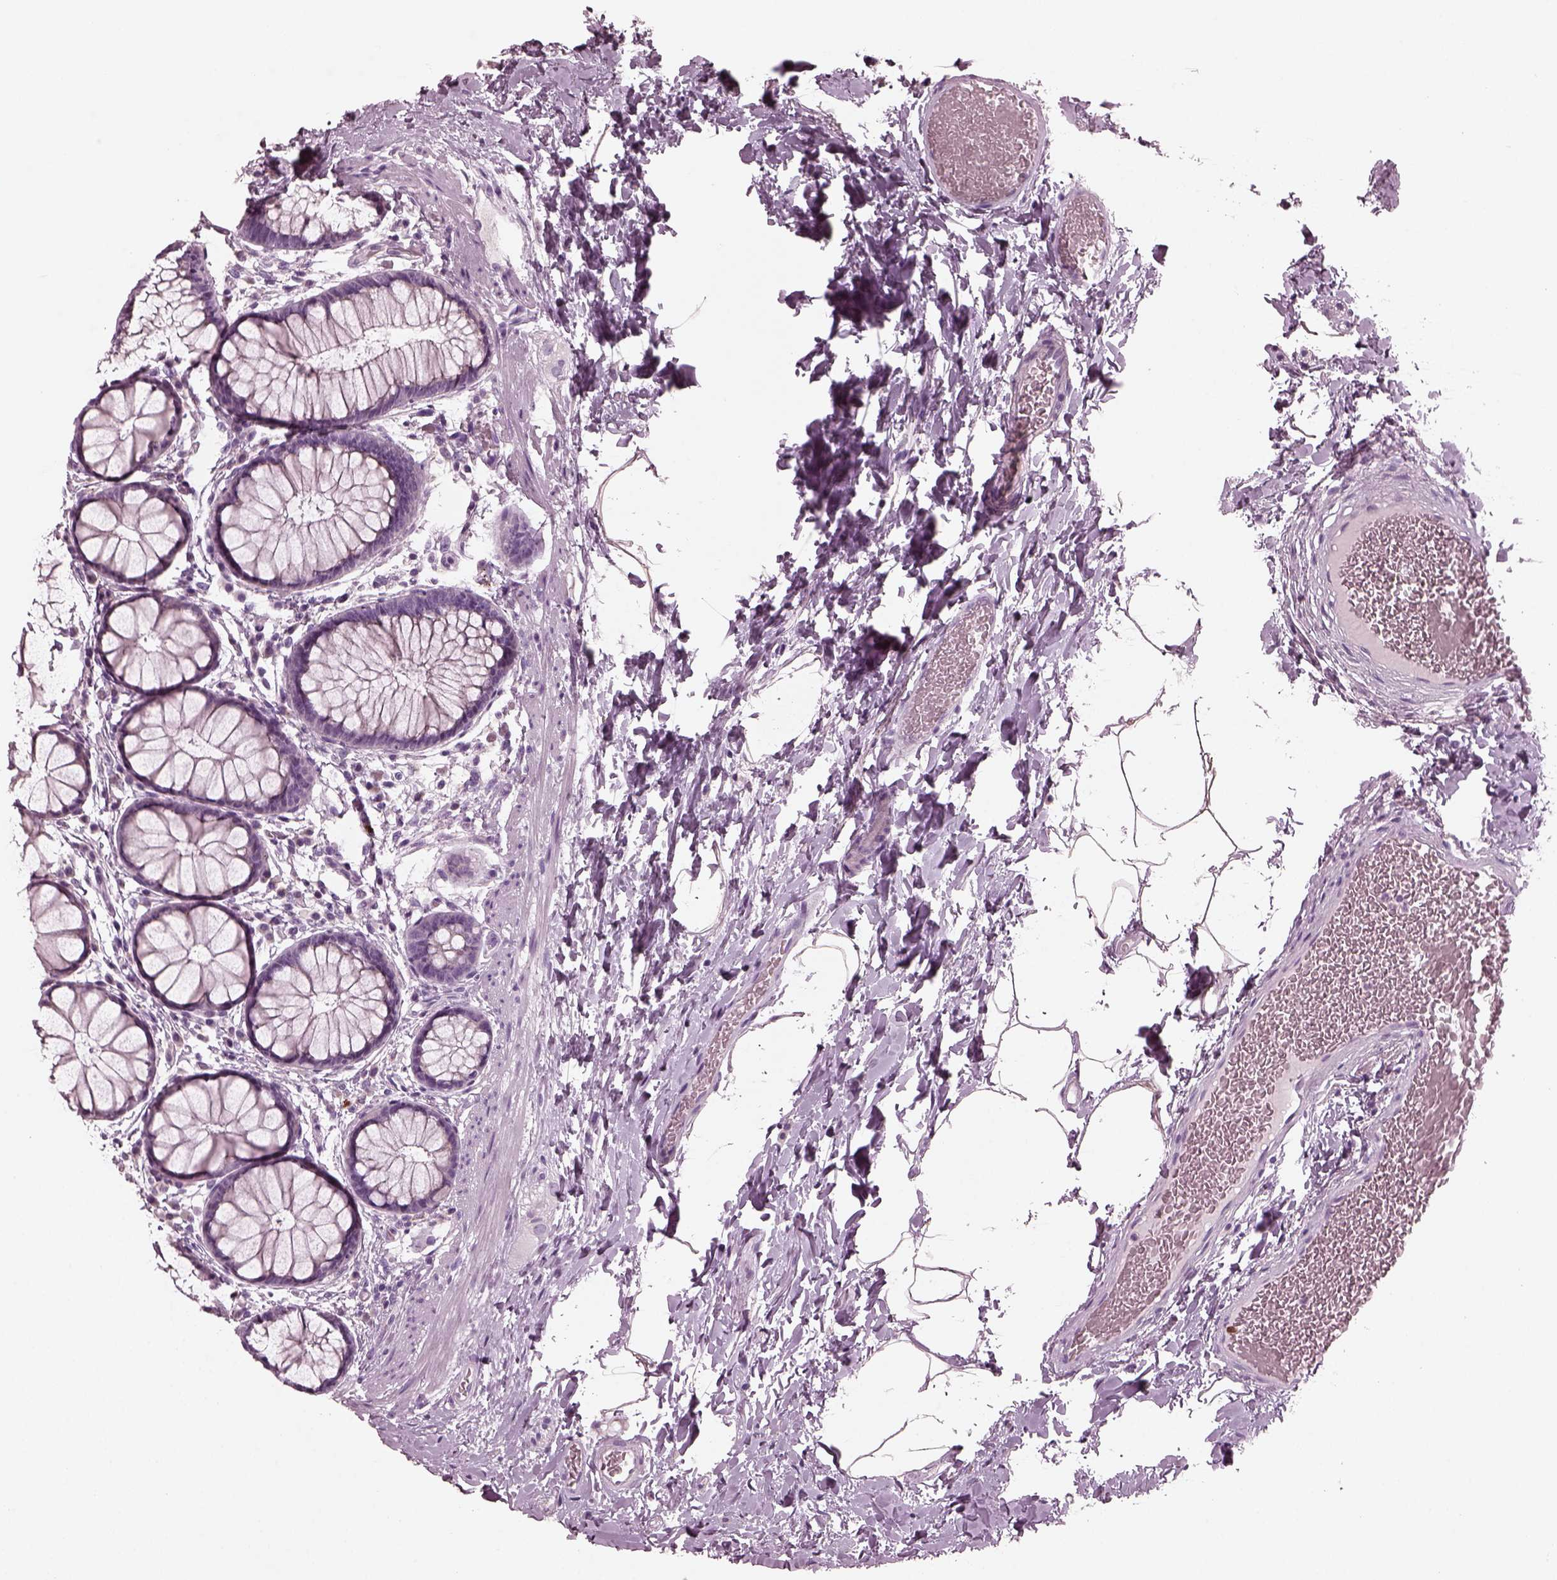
{"staining": {"intensity": "negative", "quantity": "none", "location": "none"}, "tissue": "rectum", "cell_type": "Glandular cells", "image_type": "normal", "snomed": [{"axis": "morphology", "description": "Normal tissue, NOS"}, {"axis": "topography", "description": "Rectum"}], "caption": "IHC micrograph of benign human rectum stained for a protein (brown), which exhibits no expression in glandular cells.", "gene": "SLAMF8", "patient": {"sex": "female", "age": 62}}